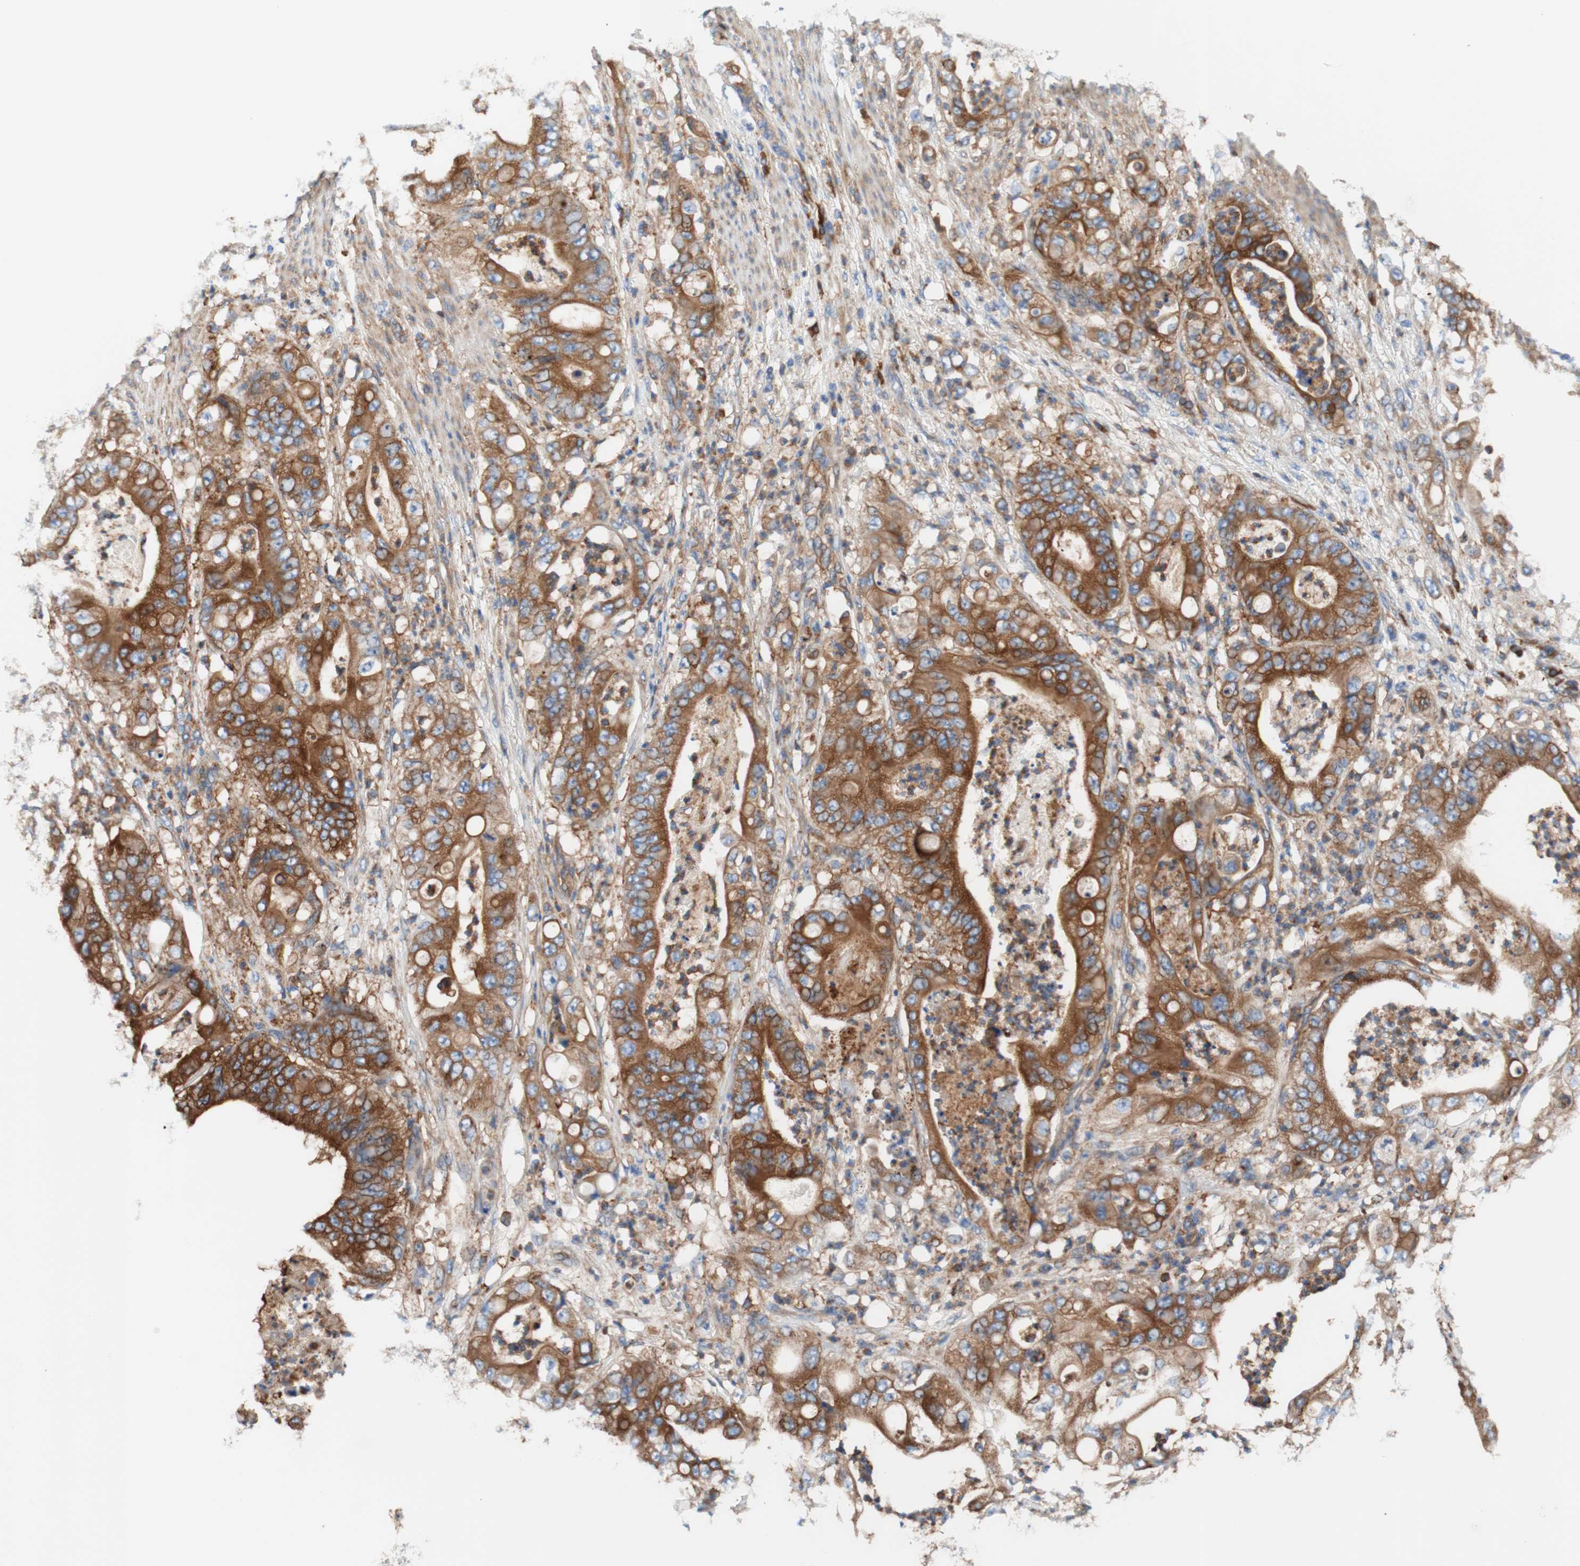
{"staining": {"intensity": "moderate", "quantity": ">75%", "location": "cytoplasmic/membranous"}, "tissue": "stomach cancer", "cell_type": "Tumor cells", "image_type": "cancer", "snomed": [{"axis": "morphology", "description": "Adenocarcinoma, NOS"}, {"axis": "topography", "description": "Stomach"}], "caption": "Moderate cytoplasmic/membranous staining for a protein is seen in about >75% of tumor cells of adenocarcinoma (stomach) using immunohistochemistry (IHC).", "gene": "STOM", "patient": {"sex": "female", "age": 73}}